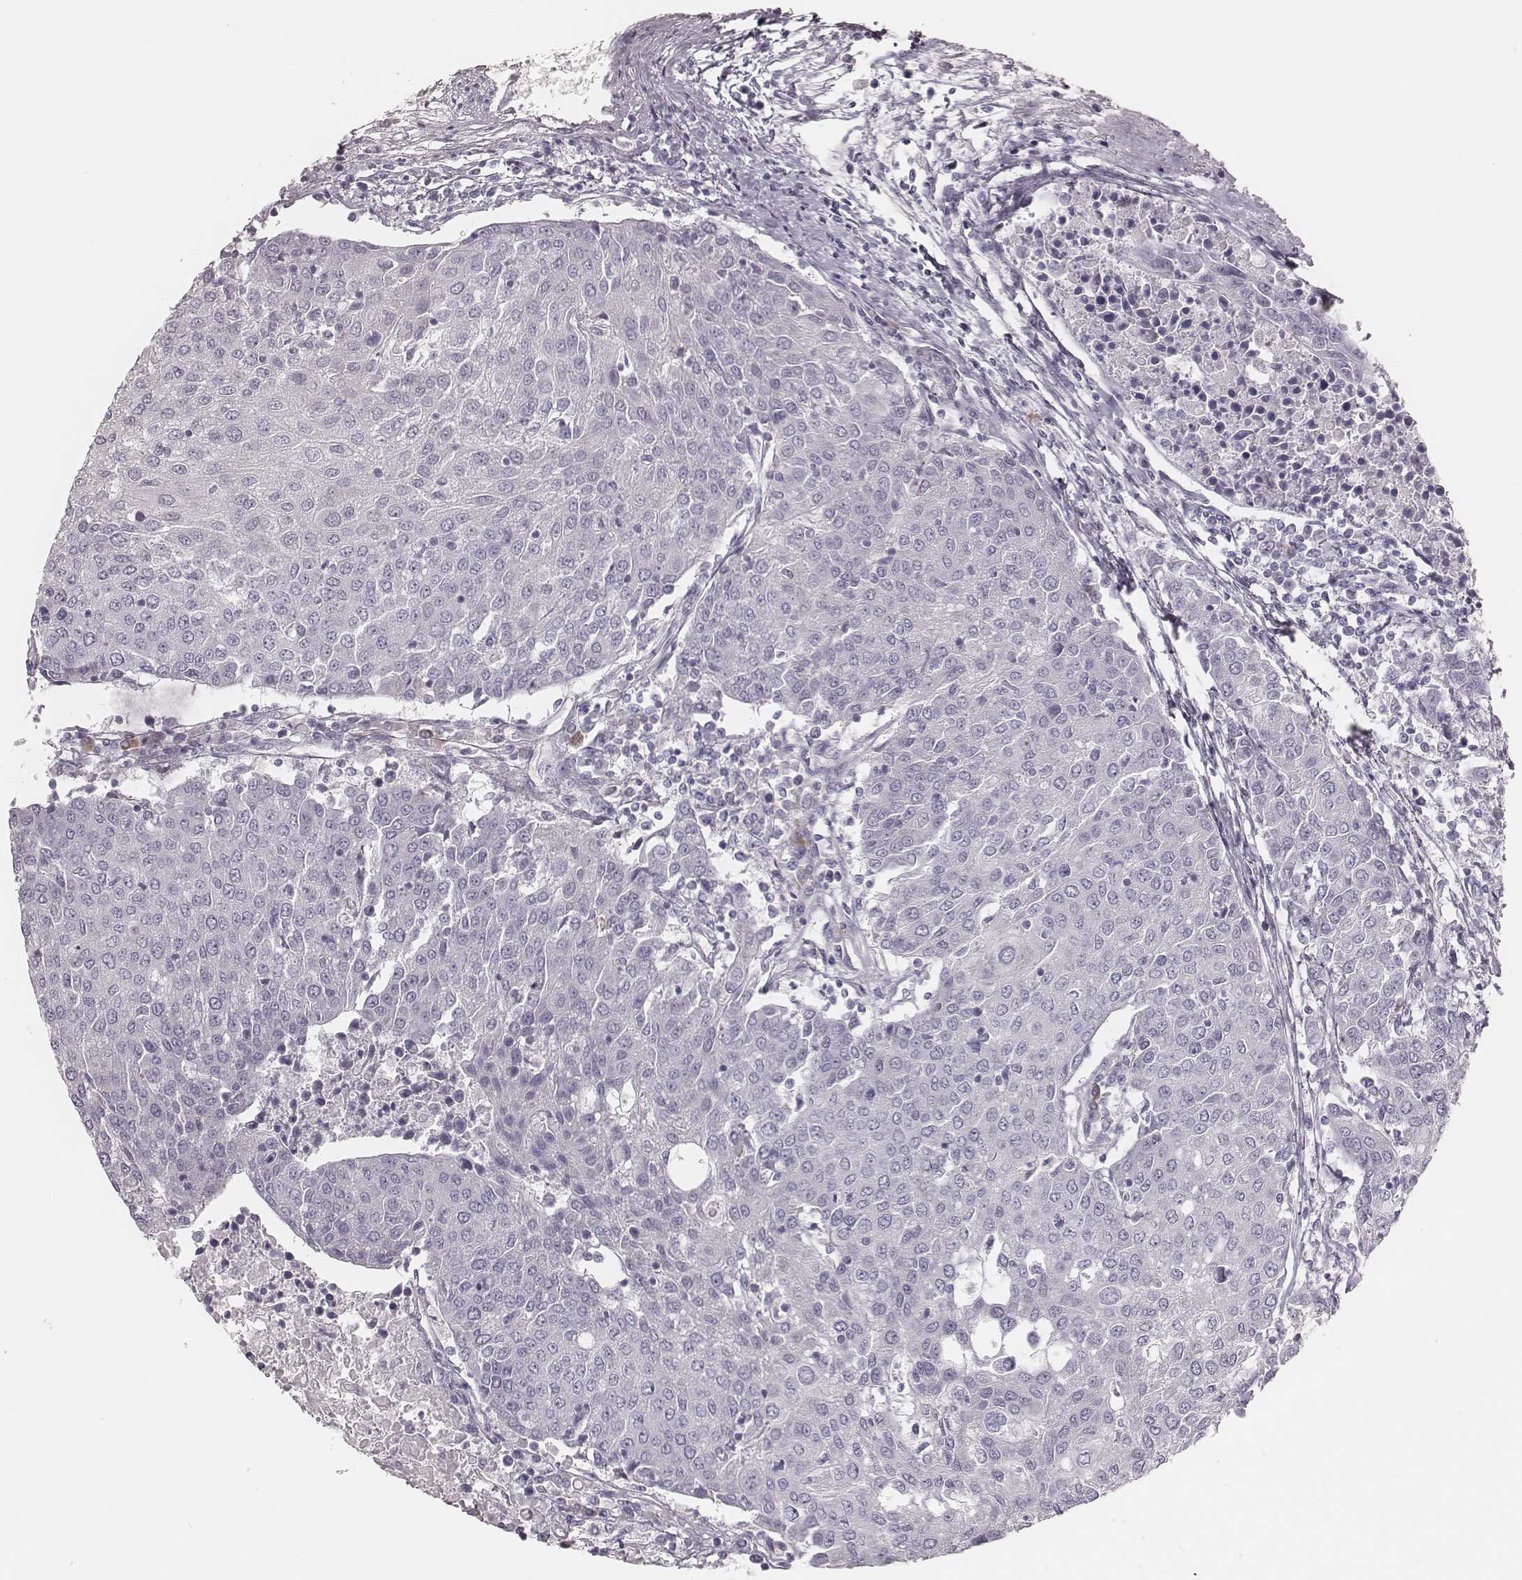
{"staining": {"intensity": "negative", "quantity": "none", "location": "none"}, "tissue": "urothelial cancer", "cell_type": "Tumor cells", "image_type": "cancer", "snomed": [{"axis": "morphology", "description": "Urothelial carcinoma, High grade"}, {"axis": "topography", "description": "Urinary bladder"}], "caption": "This is an immunohistochemistry (IHC) micrograph of high-grade urothelial carcinoma. There is no positivity in tumor cells.", "gene": "KIF5C", "patient": {"sex": "female", "age": 85}}